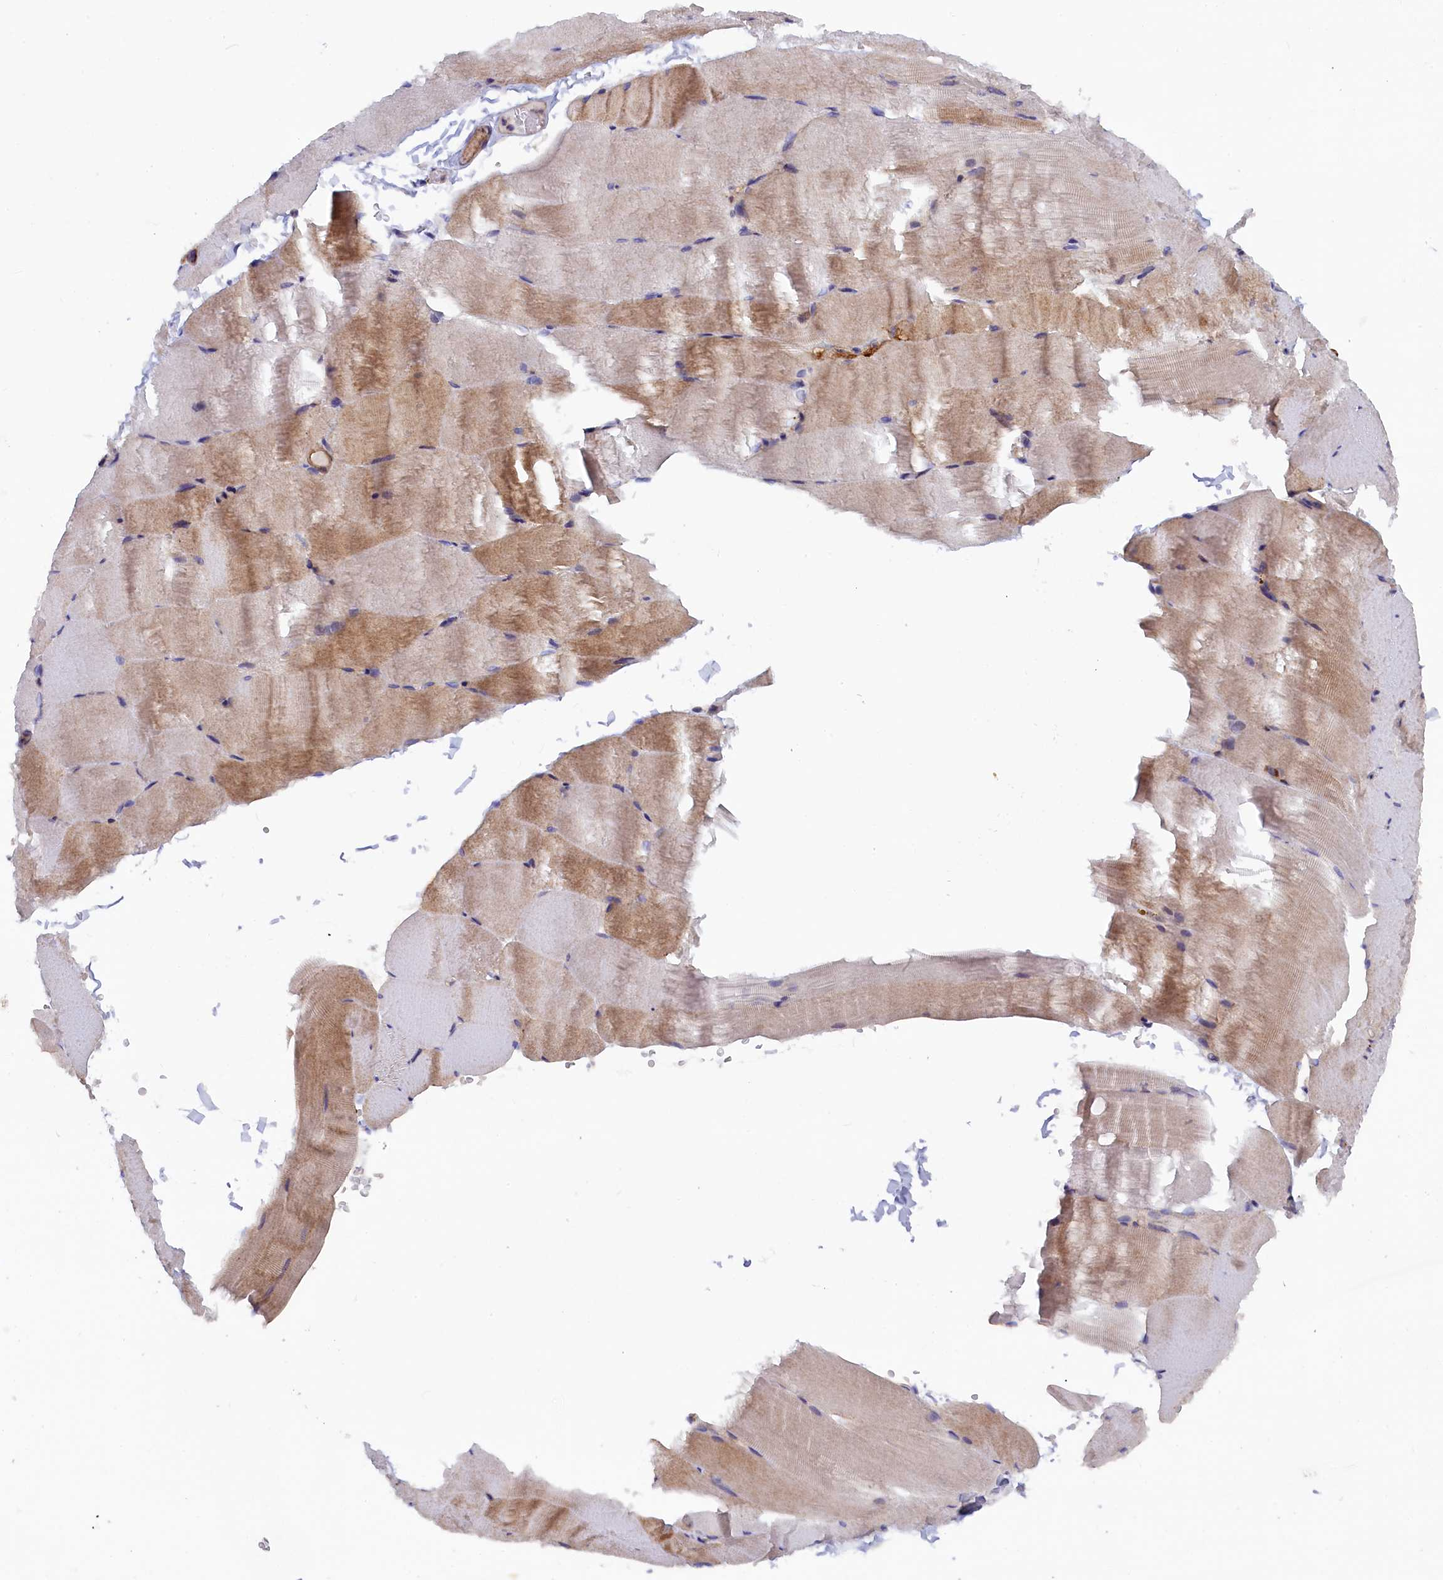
{"staining": {"intensity": "moderate", "quantity": "25%-75%", "location": "cytoplasmic/membranous"}, "tissue": "skeletal muscle", "cell_type": "Myocytes", "image_type": "normal", "snomed": [{"axis": "morphology", "description": "Normal tissue, NOS"}, {"axis": "topography", "description": "Skeletal muscle"}, {"axis": "topography", "description": "Parathyroid gland"}], "caption": "DAB immunohistochemical staining of unremarkable skeletal muscle exhibits moderate cytoplasmic/membranous protein staining in approximately 25%-75% of myocytes.", "gene": "JPT2", "patient": {"sex": "female", "age": 37}}